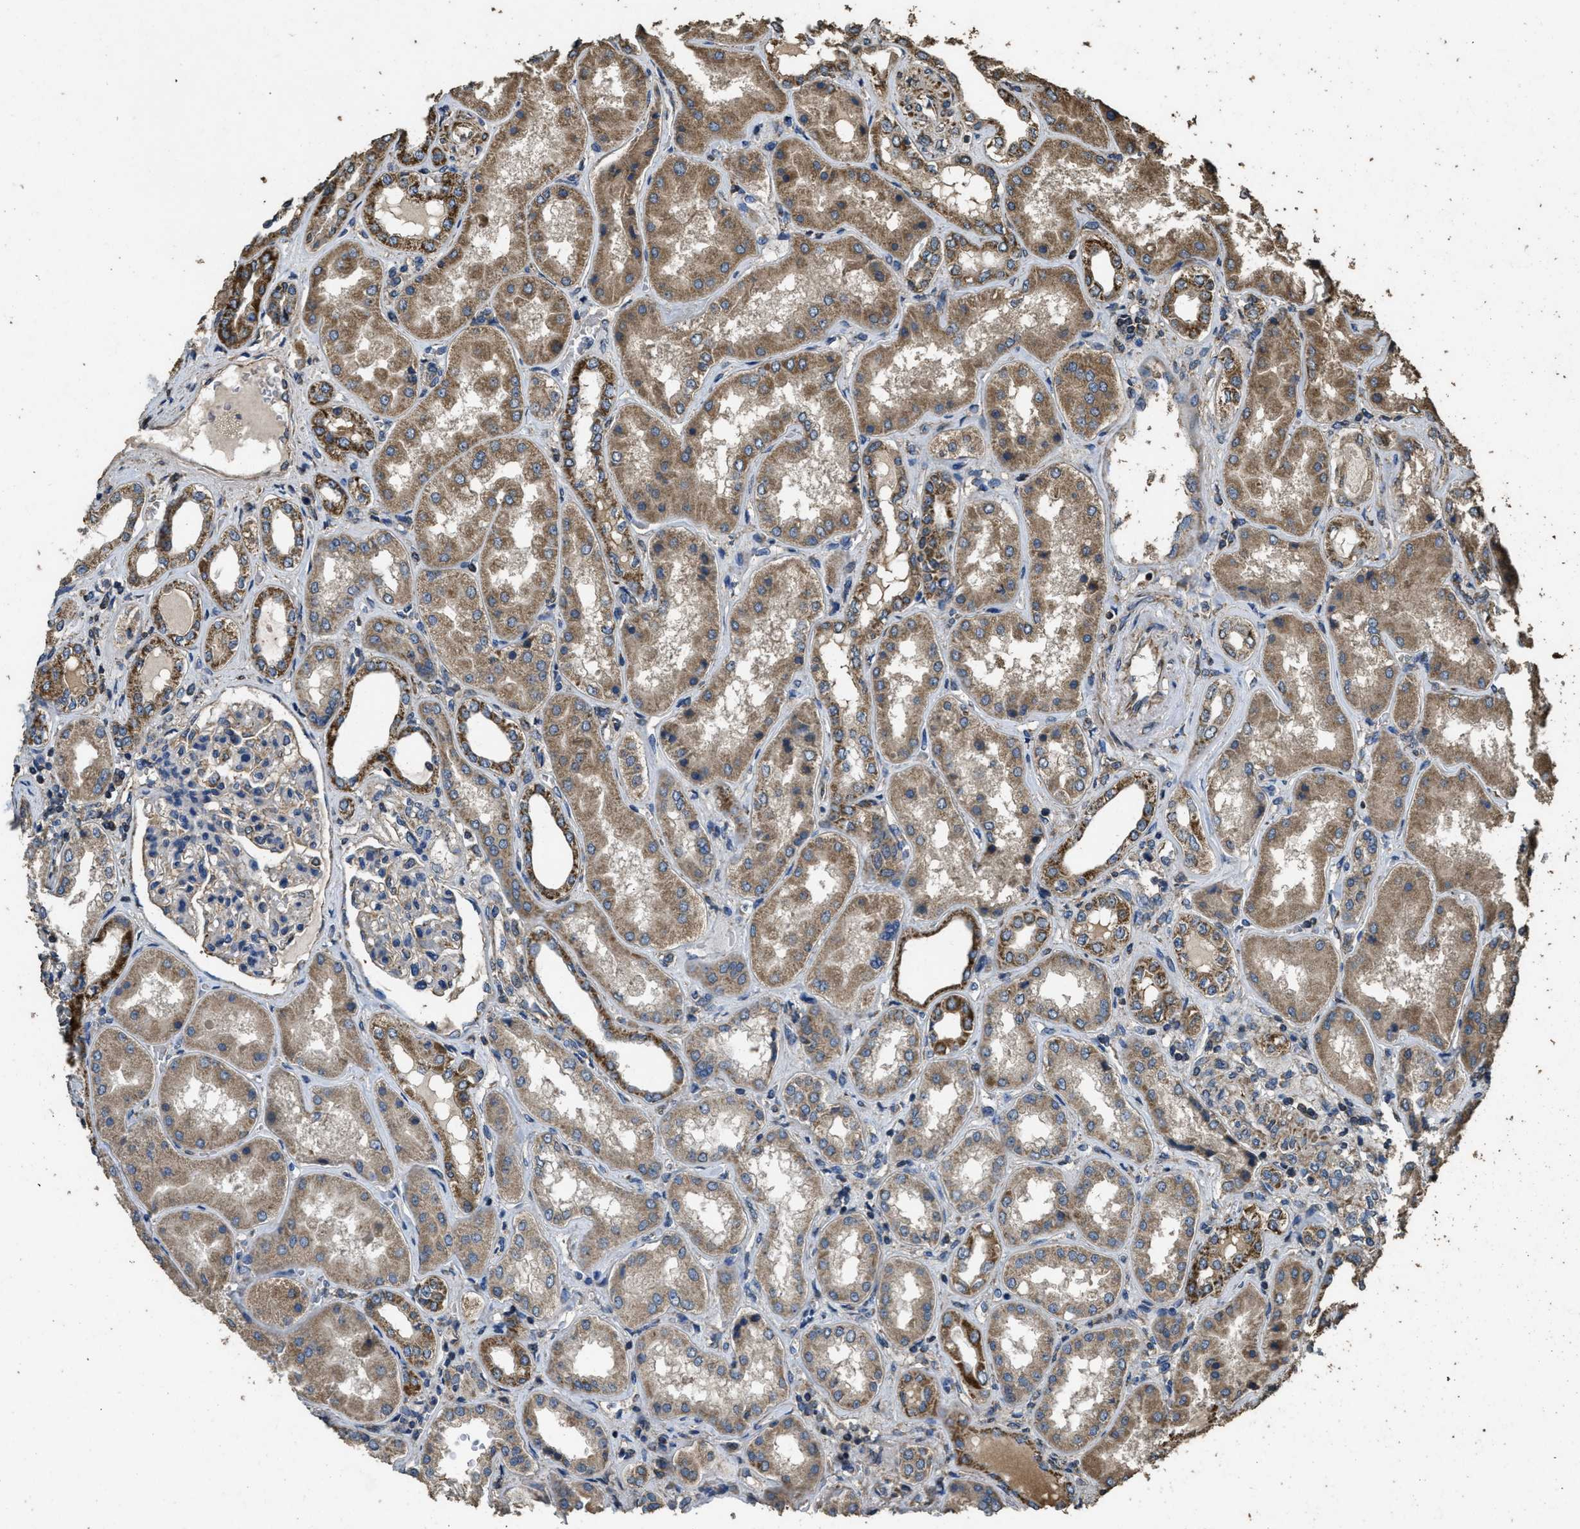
{"staining": {"intensity": "moderate", "quantity": "25%-75%", "location": "cytoplasmic/membranous"}, "tissue": "kidney", "cell_type": "Cells in glomeruli", "image_type": "normal", "snomed": [{"axis": "morphology", "description": "Normal tissue, NOS"}, {"axis": "topography", "description": "Kidney"}], "caption": "Immunohistochemical staining of normal kidney displays moderate cytoplasmic/membranous protein expression in approximately 25%-75% of cells in glomeruli.", "gene": "CYRIA", "patient": {"sex": "female", "age": 56}}